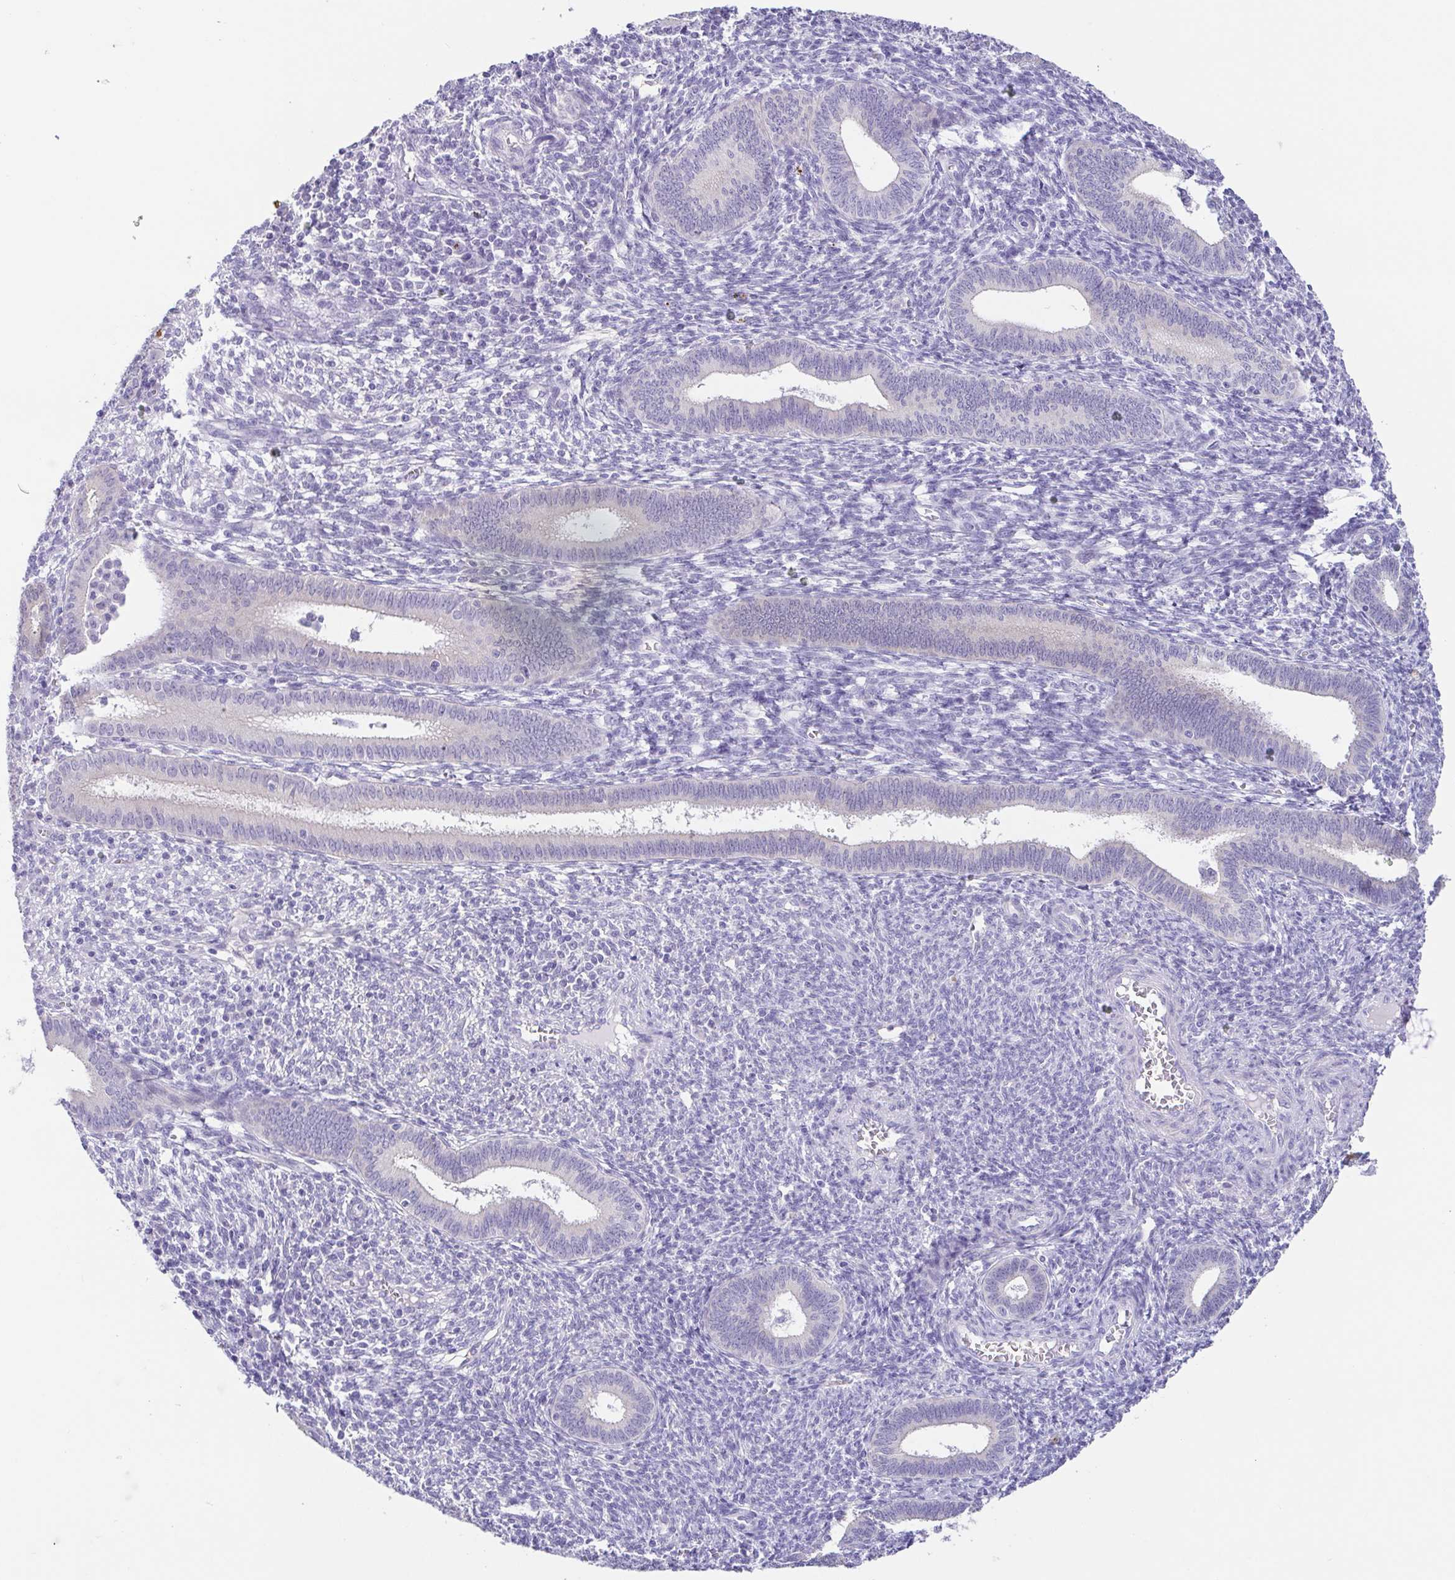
{"staining": {"intensity": "negative", "quantity": "none", "location": "none"}, "tissue": "endometrium", "cell_type": "Cells in endometrial stroma", "image_type": "normal", "snomed": [{"axis": "morphology", "description": "Normal tissue, NOS"}, {"axis": "topography", "description": "Endometrium"}], "caption": "DAB (3,3'-diaminobenzidine) immunohistochemical staining of normal endometrium reveals no significant positivity in cells in endometrial stroma.", "gene": "FABP3", "patient": {"sex": "female", "age": 41}}